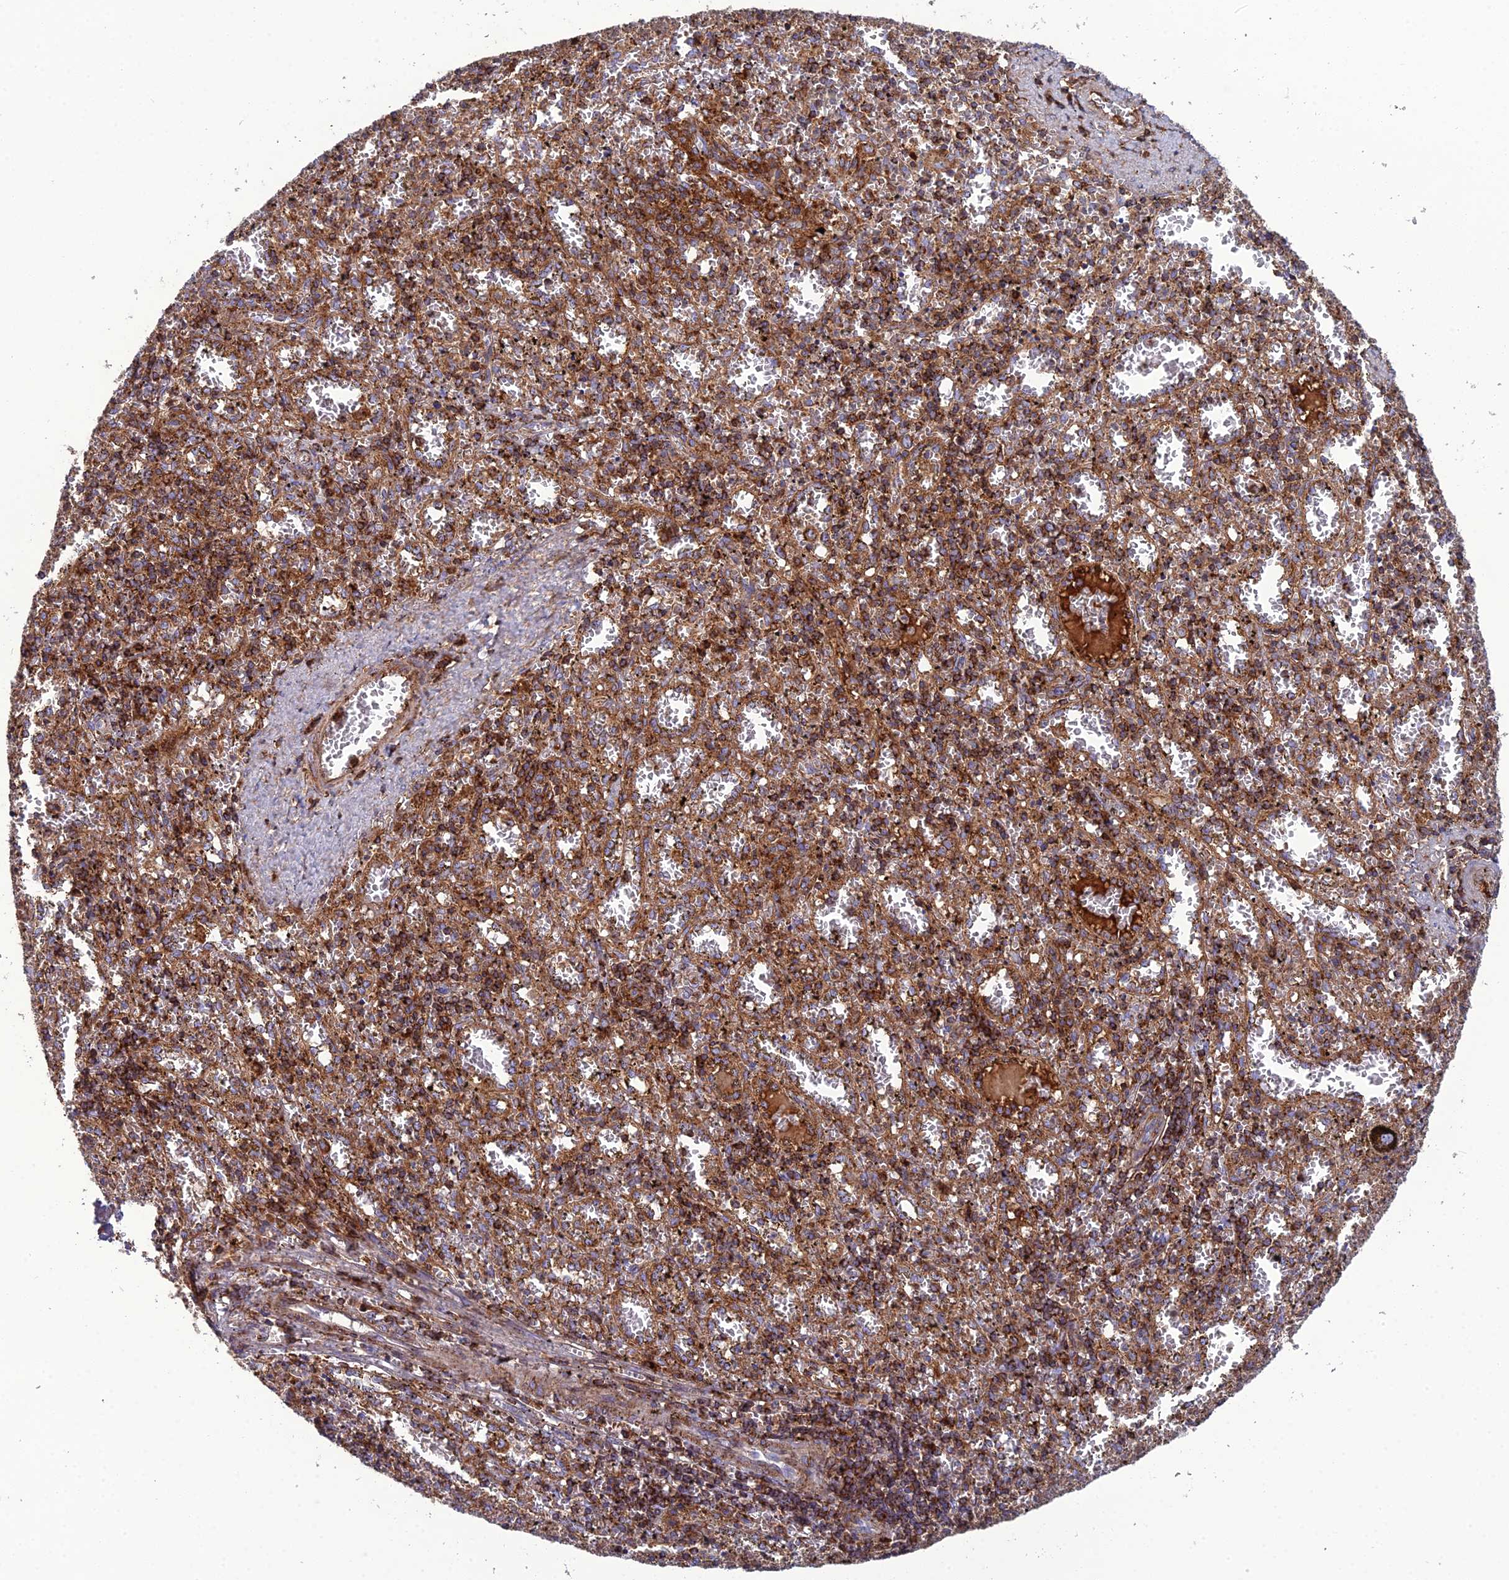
{"staining": {"intensity": "strong", "quantity": ">75%", "location": "cytoplasmic/membranous"}, "tissue": "spleen", "cell_type": "Cells in red pulp", "image_type": "normal", "snomed": [{"axis": "morphology", "description": "Normal tissue, NOS"}, {"axis": "topography", "description": "Spleen"}], "caption": "The immunohistochemical stain highlights strong cytoplasmic/membranous expression in cells in red pulp of normal spleen. (DAB (3,3'-diaminobenzidine) = brown stain, brightfield microscopy at high magnification).", "gene": "LNPEP", "patient": {"sex": "male", "age": 11}}